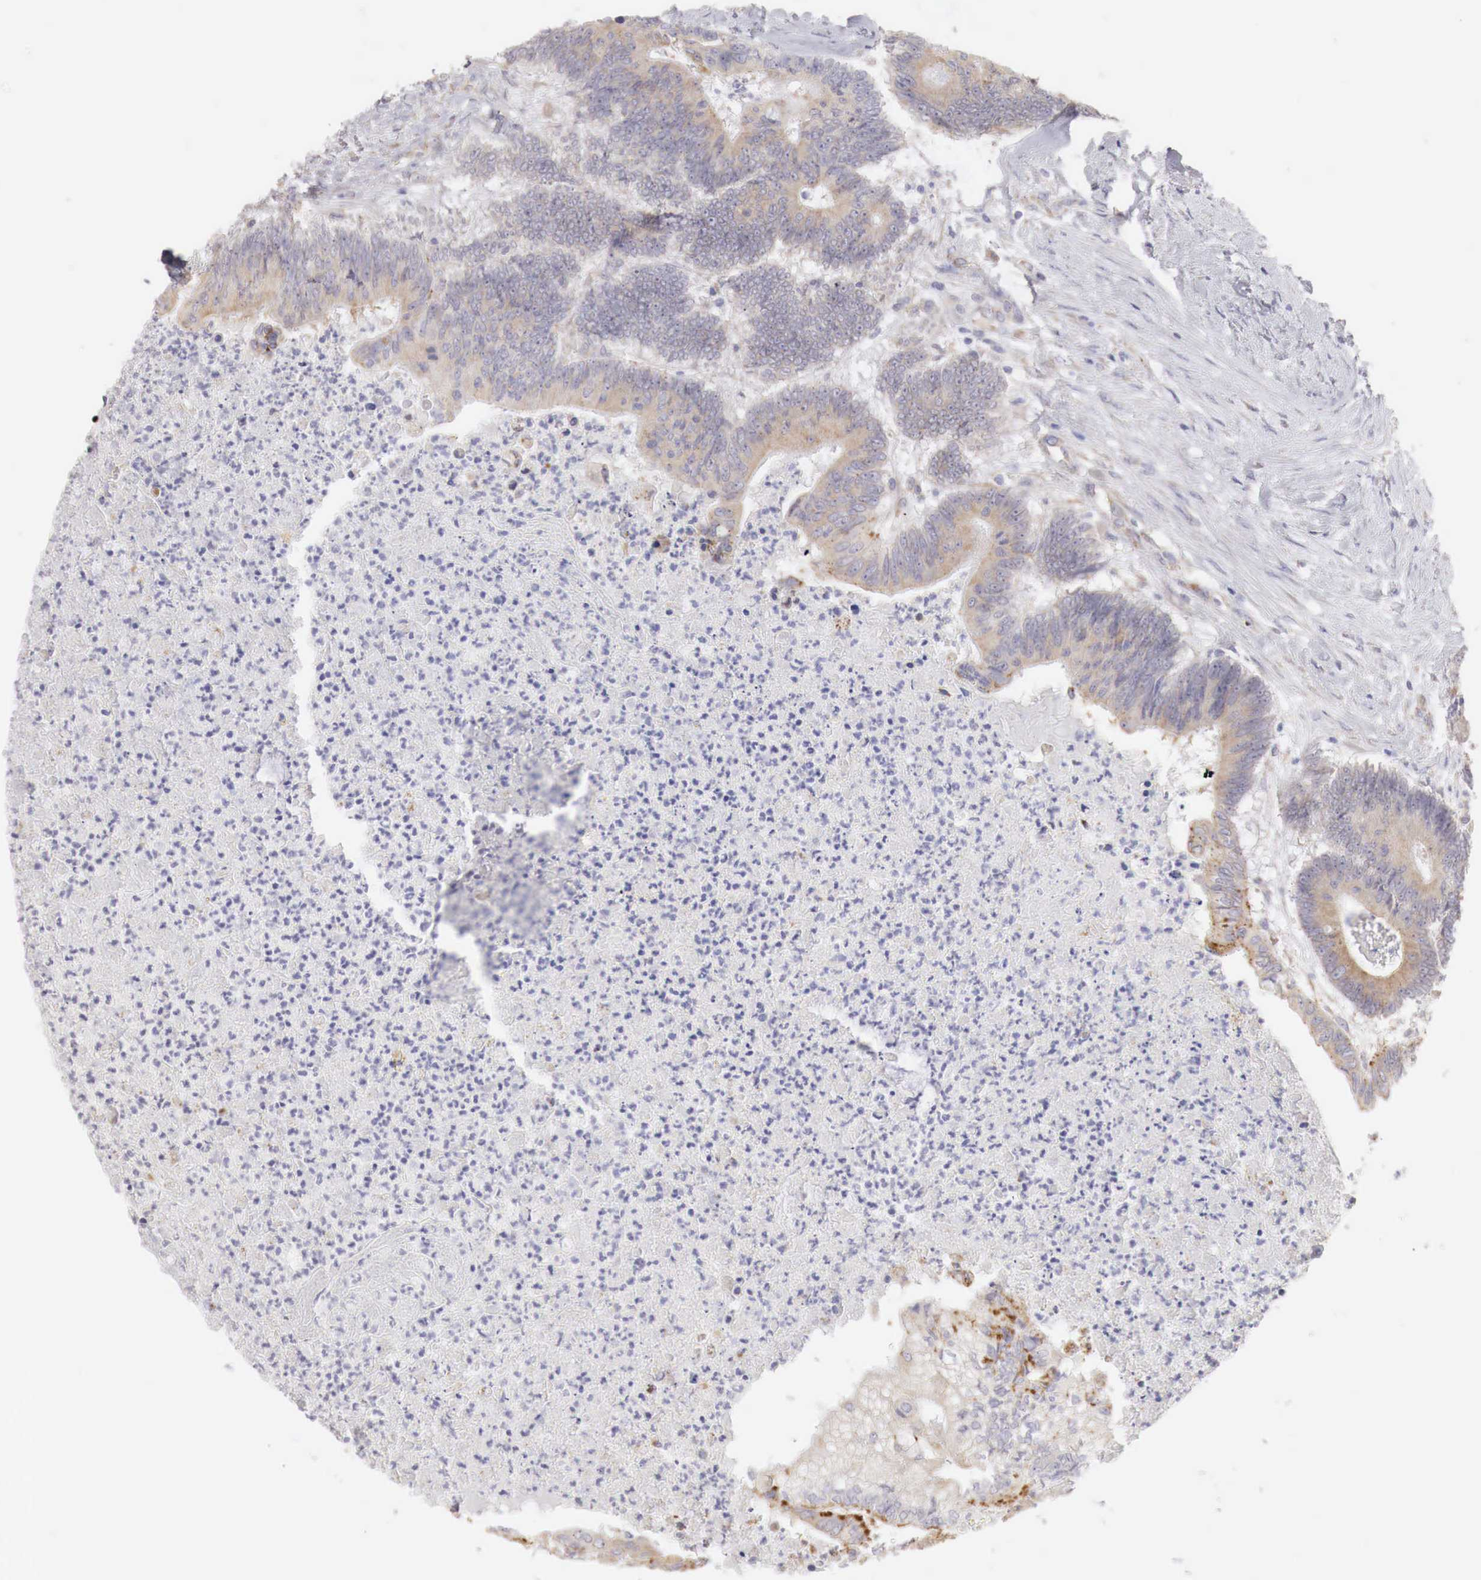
{"staining": {"intensity": "weak", "quantity": ">75%", "location": "cytoplasmic/membranous"}, "tissue": "colorectal cancer", "cell_type": "Tumor cells", "image_type": "cancer", "snomed": [{"axis": "morphology", "description": "Adenocarcinoma, NOS"}, {"axis": "topography", "description": "Colon"}], "caption": "Protein analysis of colorectal cancer (adenocarcinoma) tissue shows weak cytoplasmic/membranous expression in approximately >75% of tumor cells.", "gene": "NSDHL", "patient": {"sex": "male", "age": 65}}